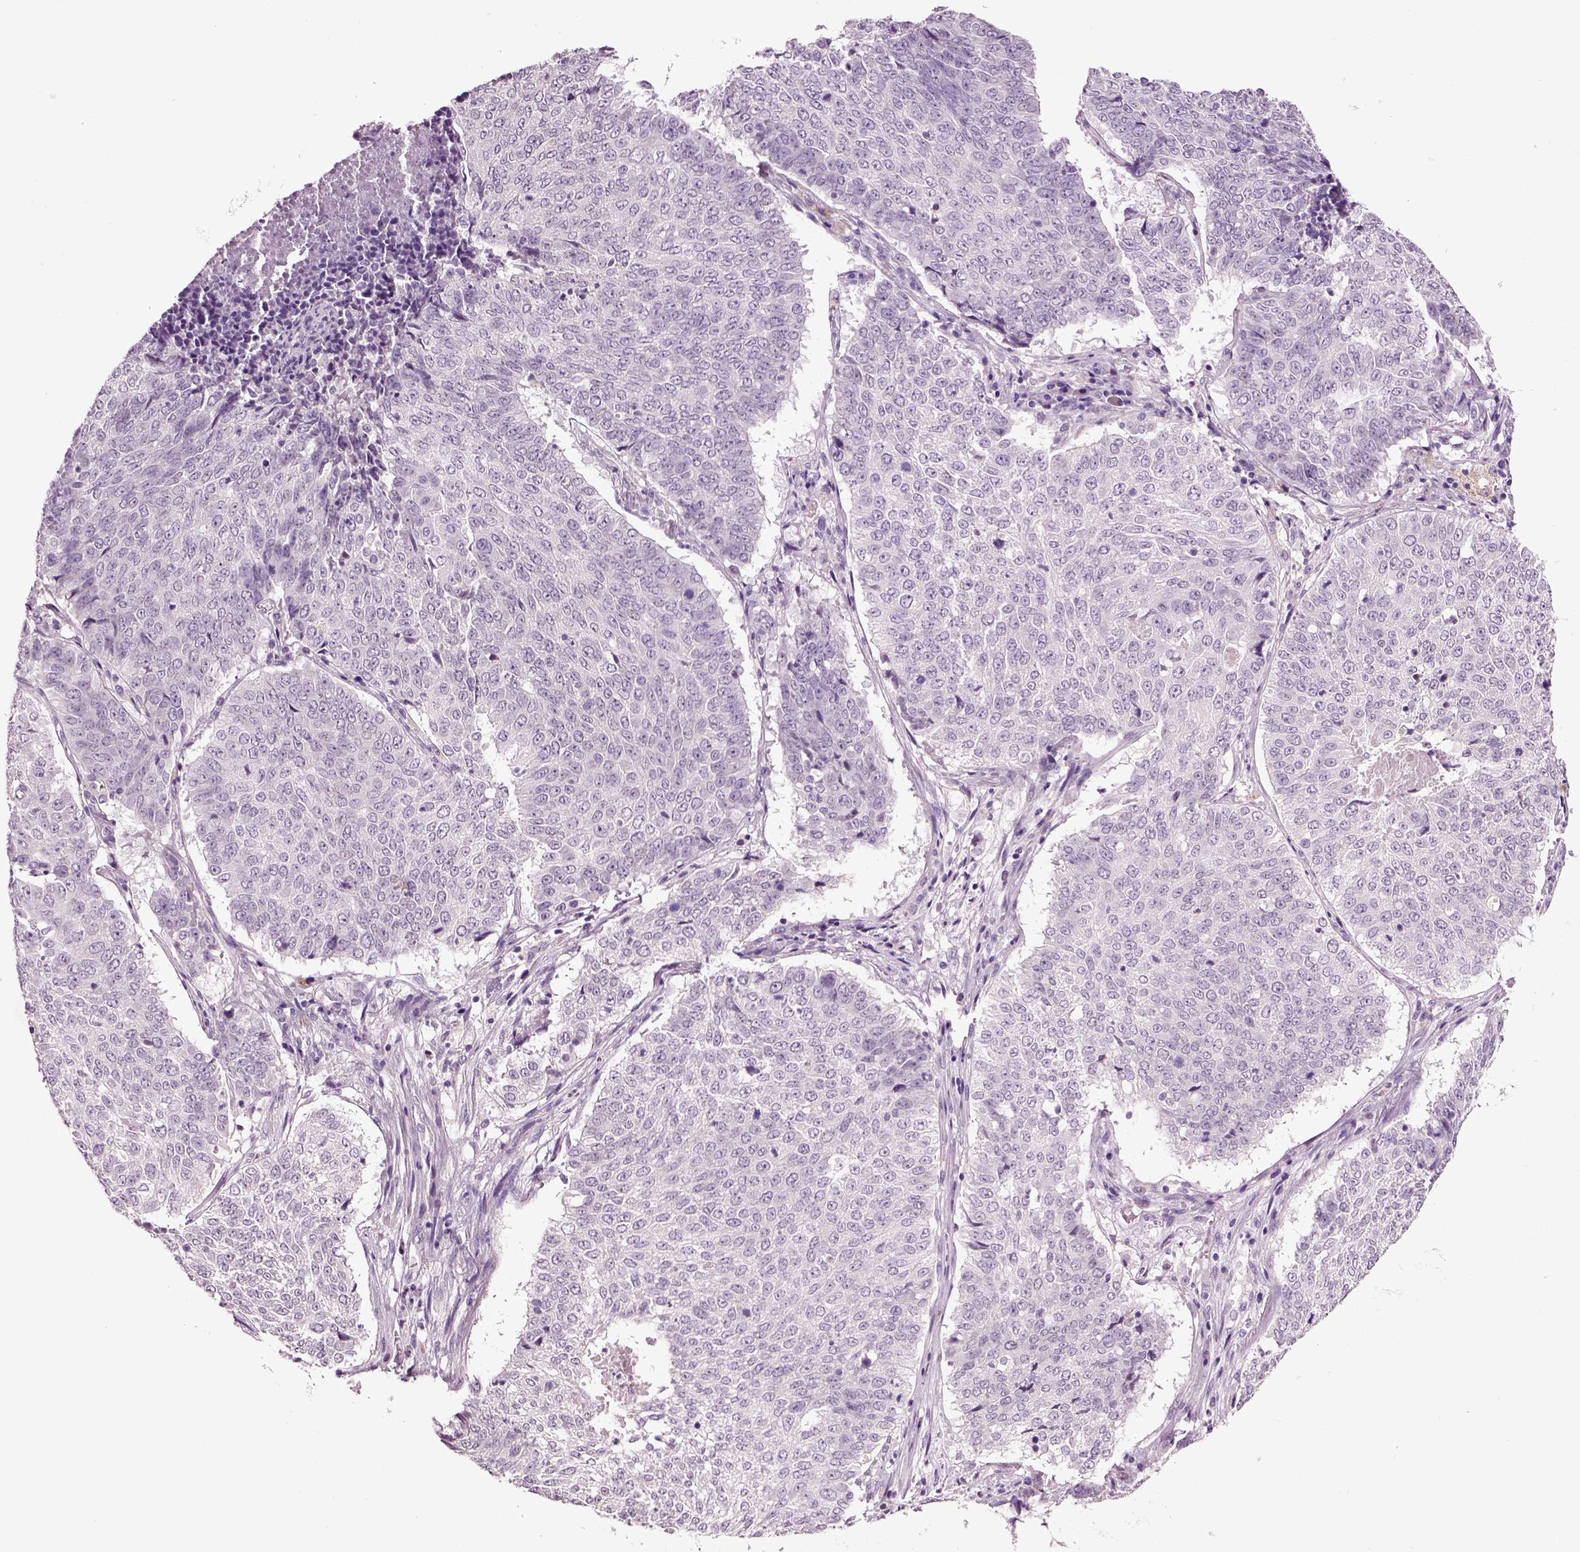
{"staining": {"intensity": "negative", "quantity": "none", "location": "none"}, "tissue": "lung cancer", "cell_type": "Tumor cells", "image_type": "cancer", "snomed": [{"axis": "morphology", "description": "Squamous cell carcinoma, NOS"}, {"axis": "topography", "description": "Lung"}], "caption": "High power microscopy image of an immunohistochemistry micrograph of lung squamous cell carcinoma, revealing no significant positivity in tumor cells.", "gene": "CRHR1", "patient": {"sex": "male", "age": 64}}